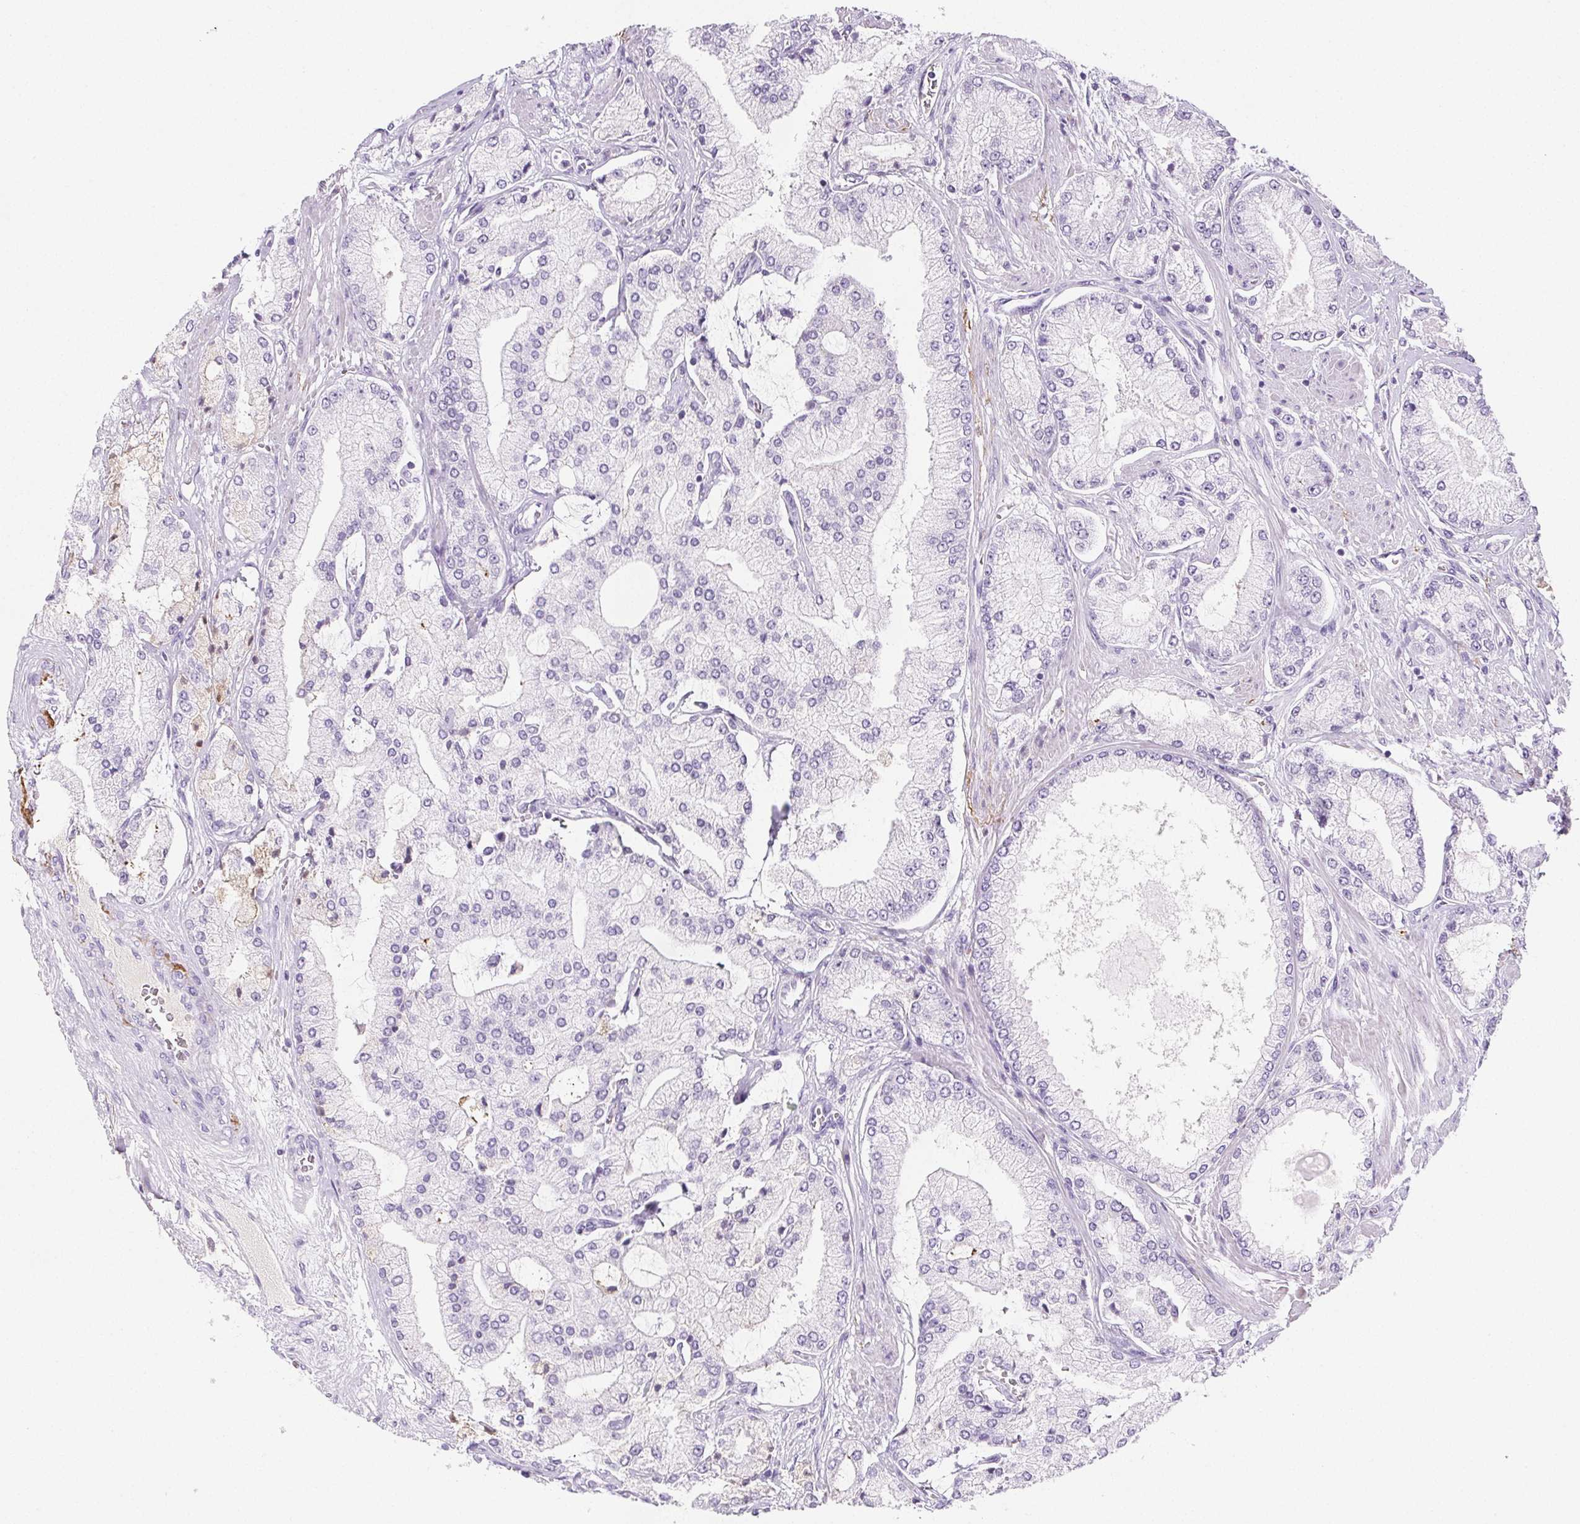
{"staining": {"intensity": "negative", "quantity": "none", "location": "none"}, "tissue": "prostate cancer", "cell_type": "Tumor cells", "image_type": "cancer", "snomed": [{"axis": "morphology", "description": "Adenocarcinoma, High grade"}, {"axis": "topography", "description": "Prostate"}], "caption": "This is an immunohistochemistry (IHC) histopathology image of adenocarcinoma (high-grade) (prostate). There is no positivity in tumor cells.", "gene": "VTN", "patient": {"sex": "male", "age": 68}}